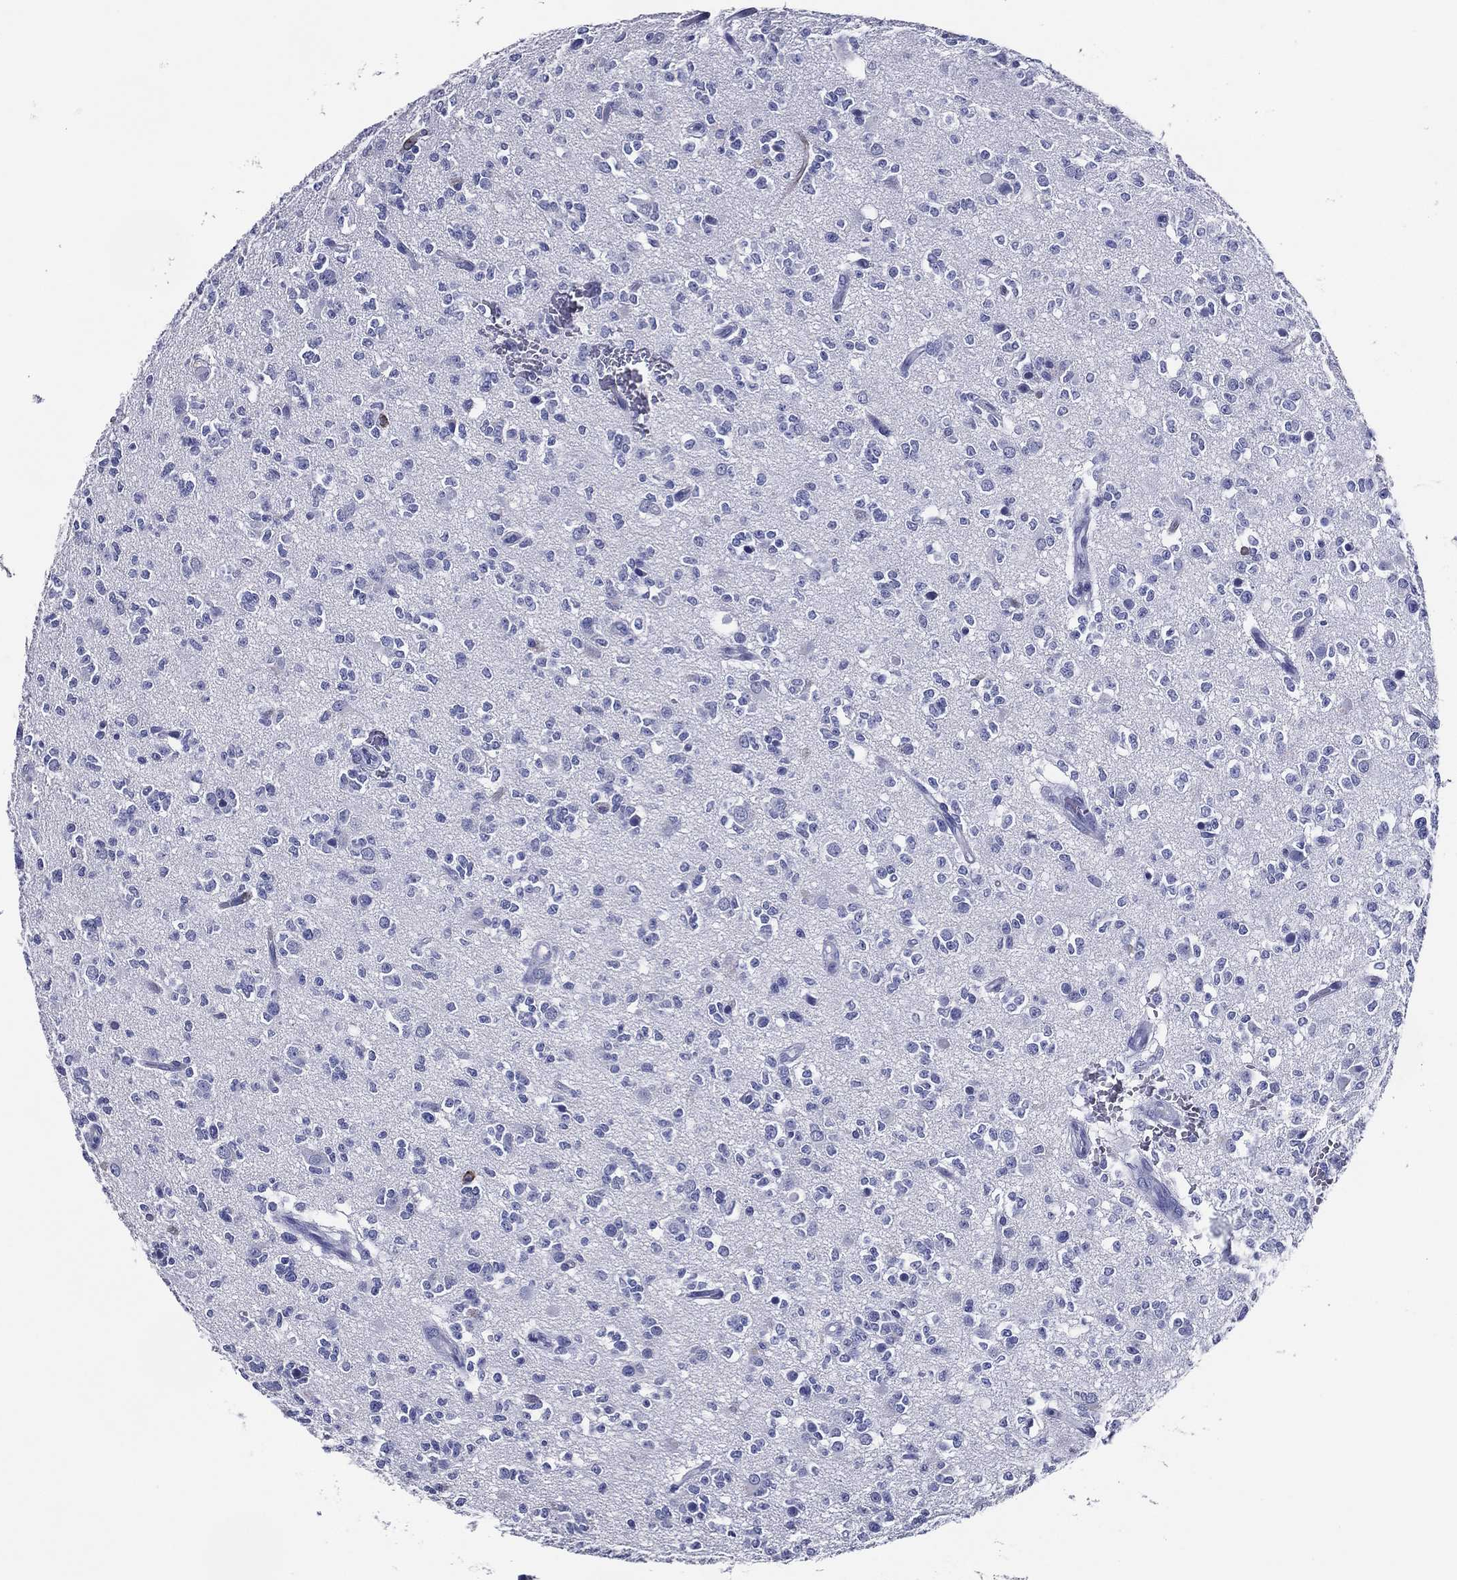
{"staining": {"intensity": "negative", "quantity": "none", "location": "none"}, "tissue": "glioma", "cell_type": "Tumor cells", "image_type": "cancer", "snomed": [{"axis": "morphology", "description": "Glioma, malignant, Low grade"}, {"axis": "topography", "description": "Brain"}], "caption": "DAB (3,3'-diaminobenzidine) immunohistochemical staining of malignant glioma (low-grade) demonstrates no significant expression in tumor cells.", "gene": "ACE2", "patient": {"sex": "female", "age": 45}}